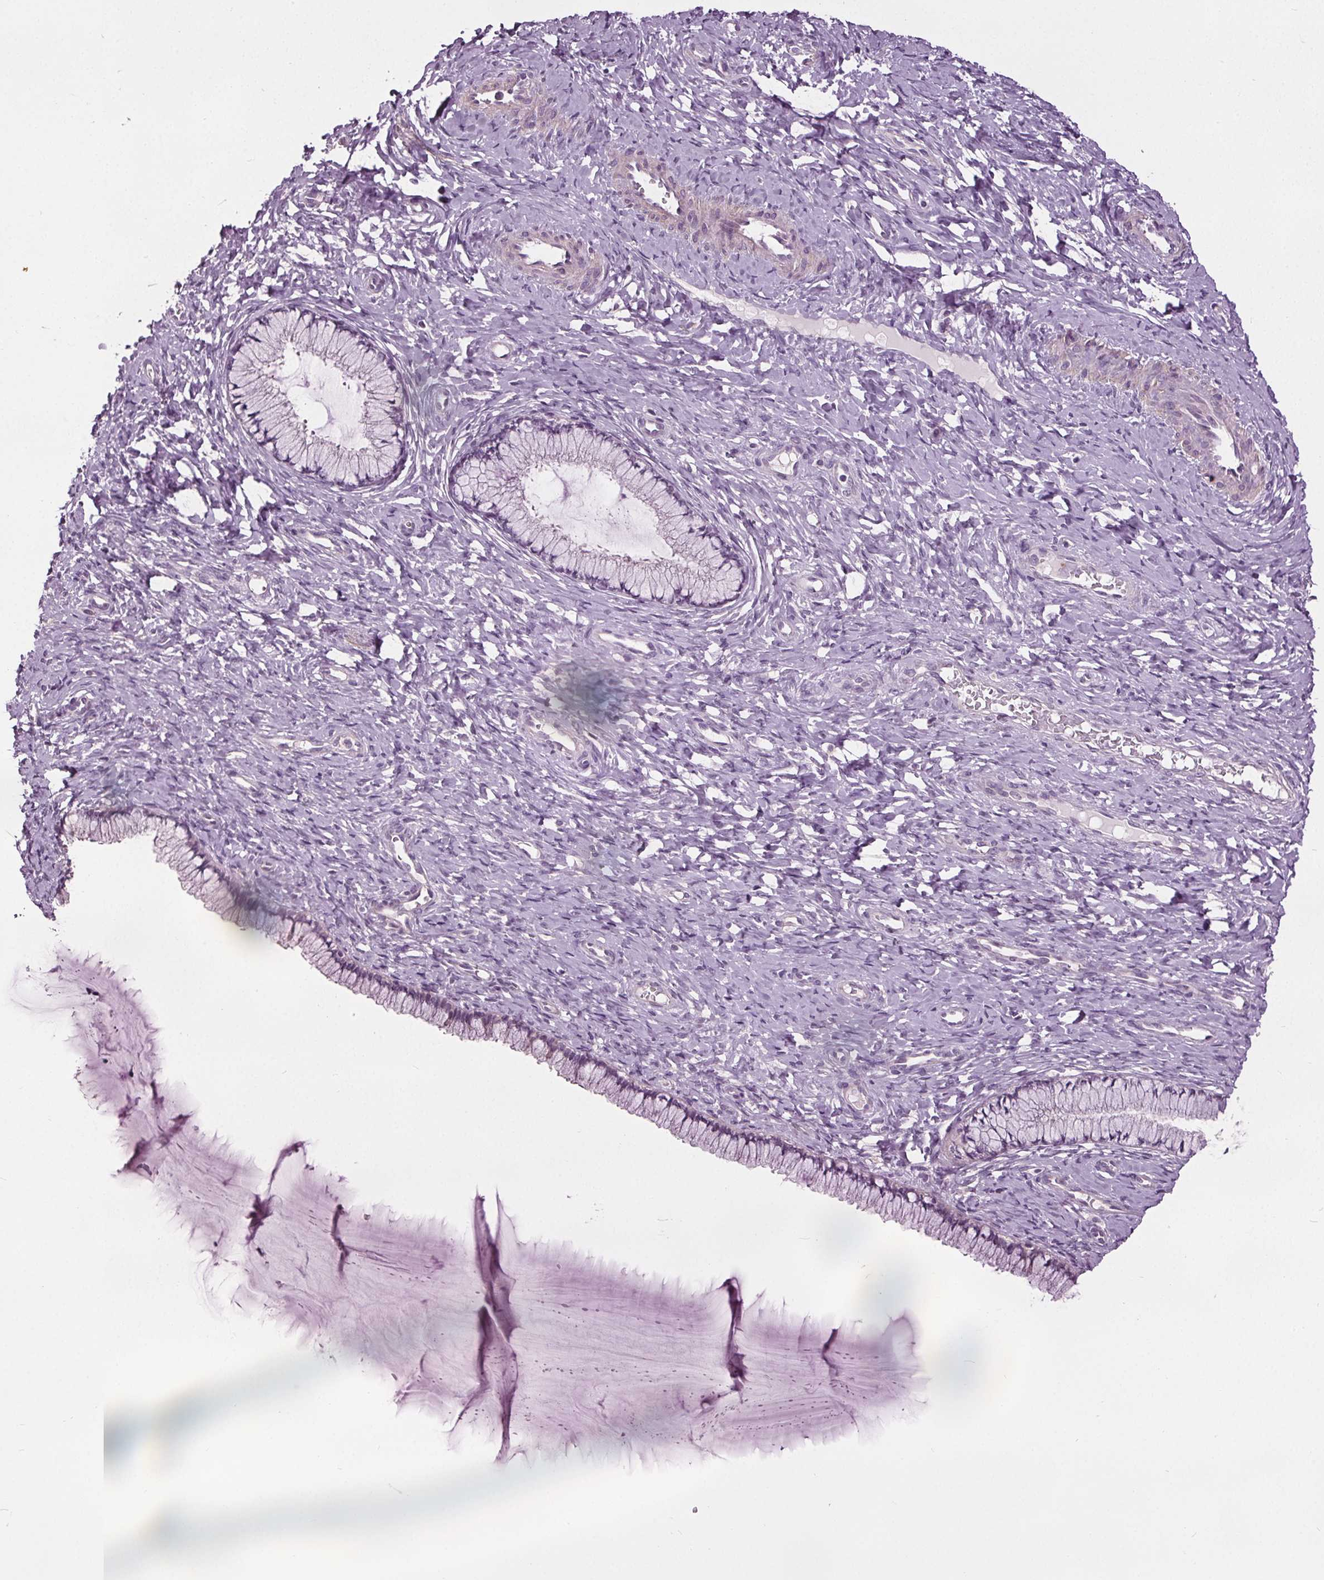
{"staining": {"intensity": "negative", "quantity": "none", "location": "none"}, "tissue": "cervix", "cell_type": "Glandular cells", "image_type": "normal", "snomed": [{"axis": "morphology", "description": "Normal tissue, NOS"}, {"axis": "topography", "description": "Cervix"}], "caption": "High magnification brightfield microscopy of normal cervix stained with DAB (brown) and counterstained with hematoxylin (blue): glandular cells show no significant staining.", "gene": "RASA1", "patient": {"sex": "female", "age": 37}}